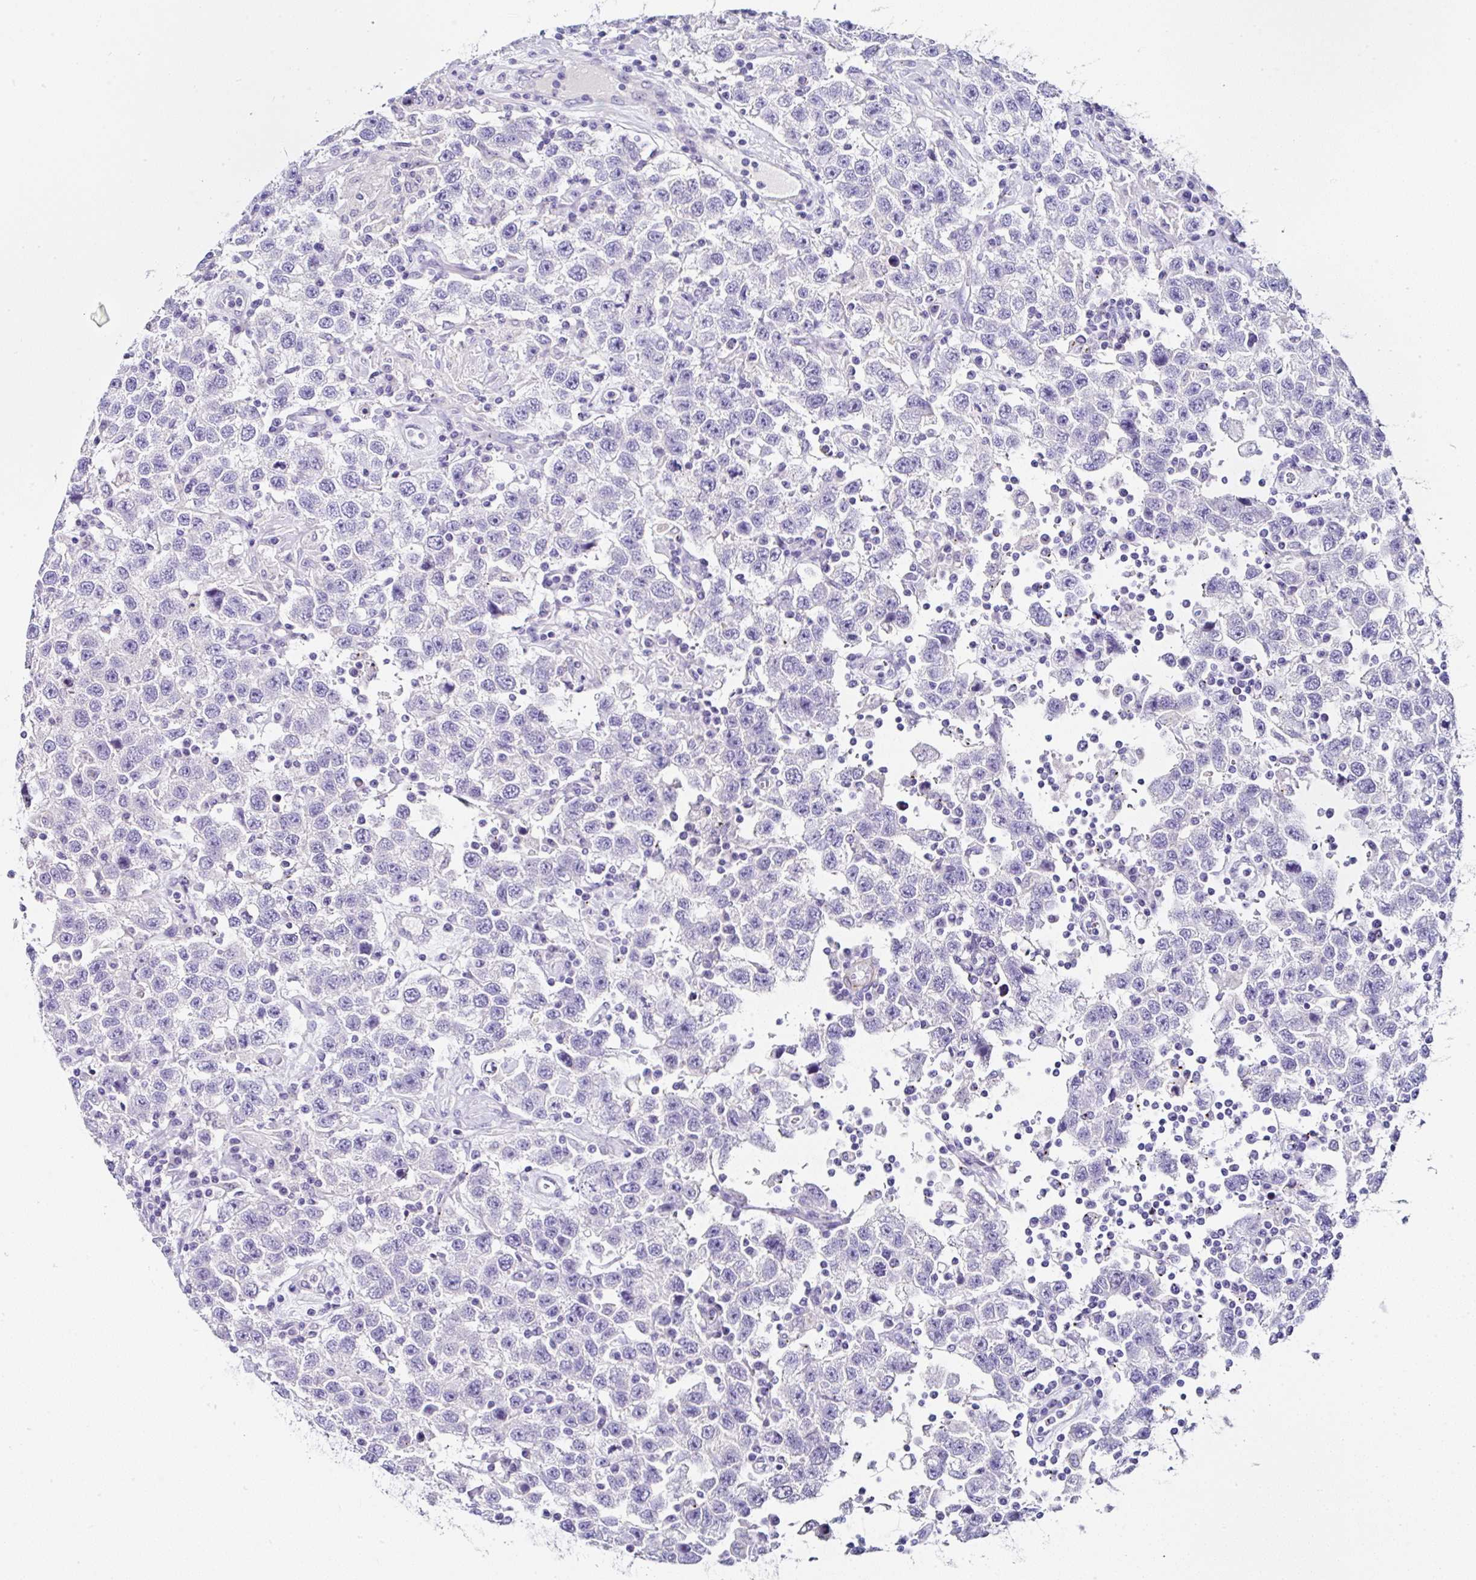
{"staining": {"intensity": "negative", "quantity": "none", "location": "none"}, "tissue": "testis cancer", "cell_type": "Tumor cells", "image_type": "cancer", "snomed": [{"axis": "morphology", "description": "Seminoma, NOS"}, {"axis": "topography", "description": "Testis"}], "caption": "This is an immunohistochemistry photomicrograph of testis cancer. There is no positivity in tumor cells.", "gene": "PPFIA4", "patient": {"sex": "male", "age": 41}}